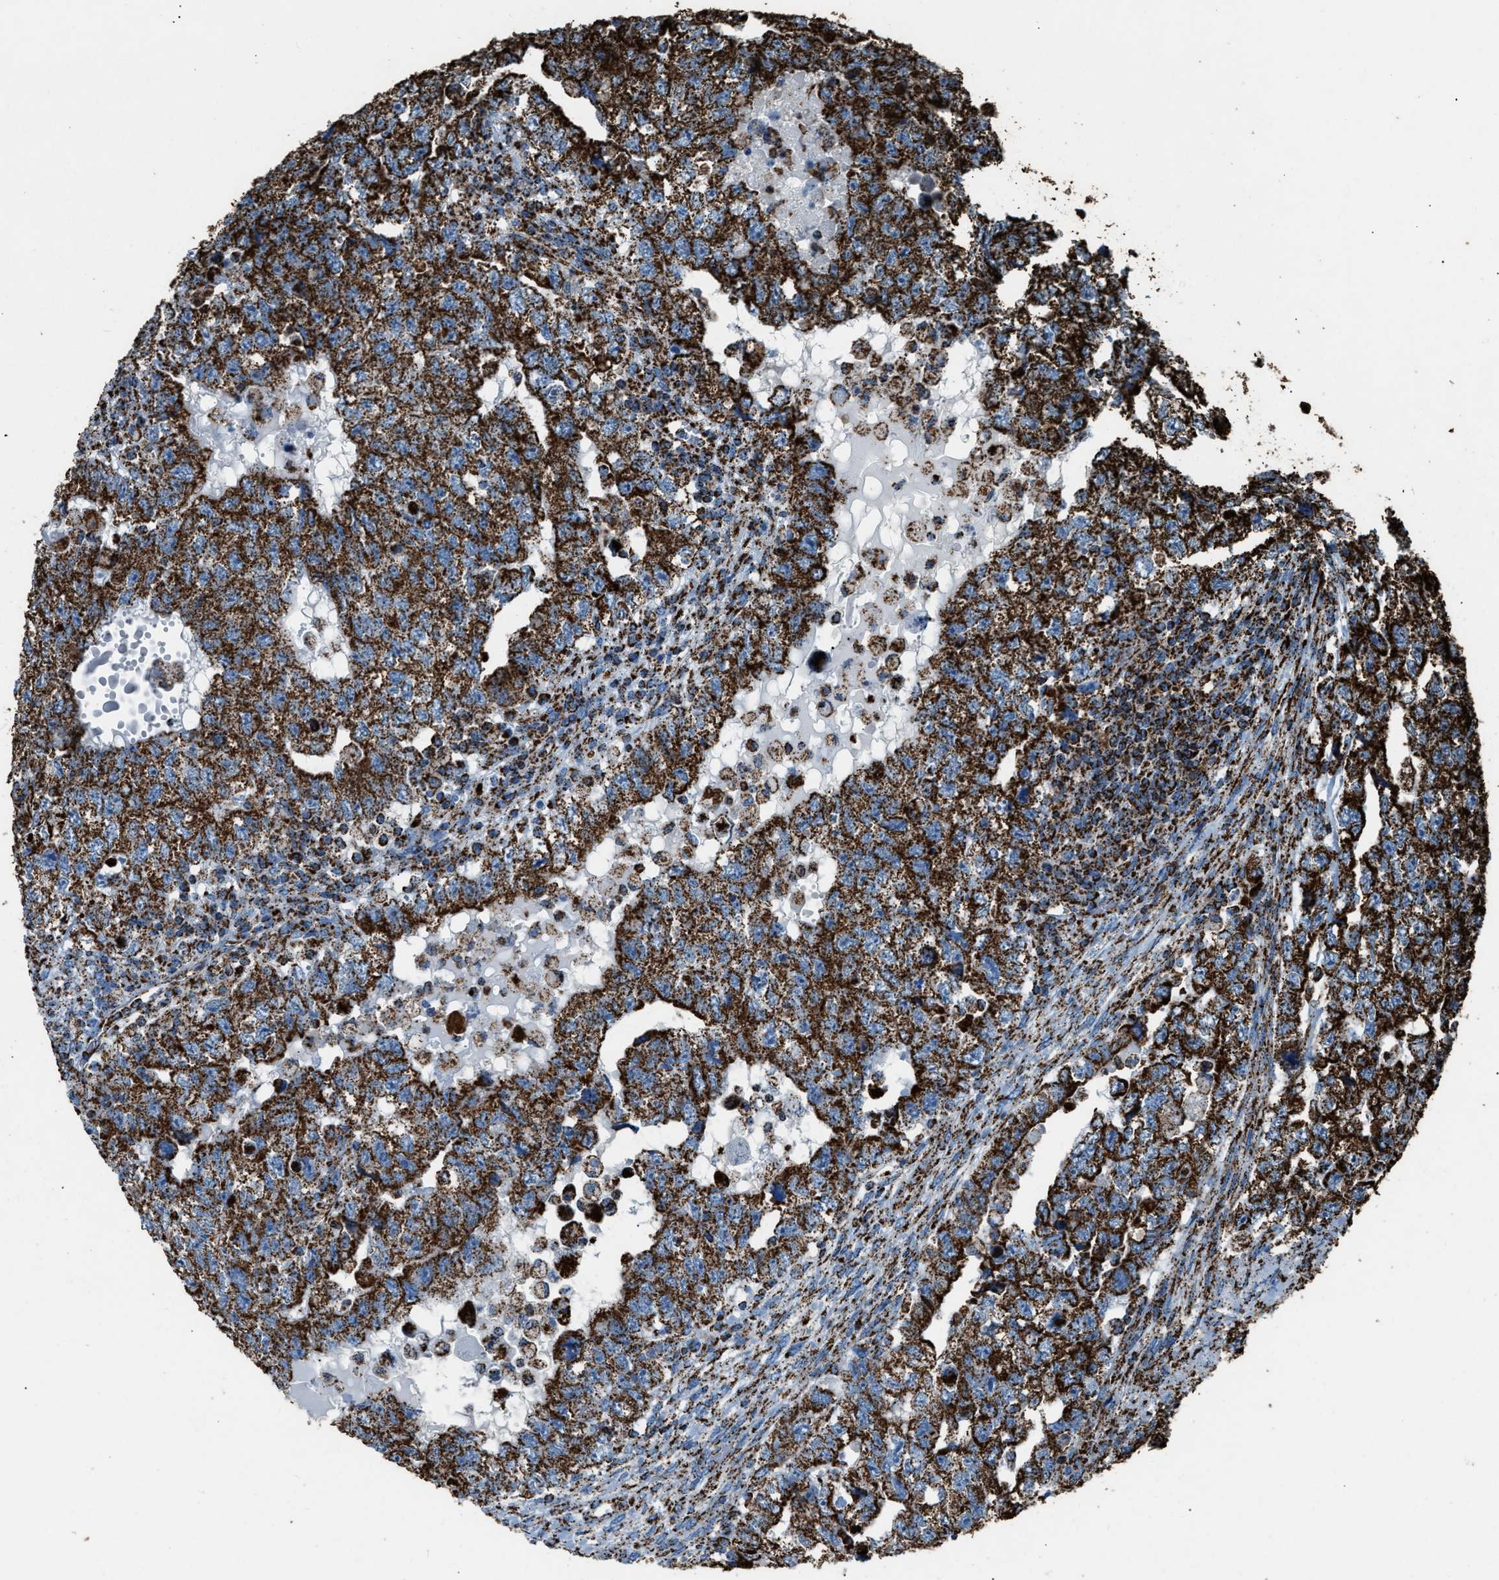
{"staining": {"intensity": "strong", "quantity": ">75%", "location": "cytoplasmic/membranous"}, "tissue": "testis cancer", "cell_type": "Tumor cells", "image_type": "cancer", "snomed": [{"axis": "morphology", "description": "Carcinoma, Embryonal, NOS"}, {"axis": "topography", "description": "Testis"}], "caption": "Testis cancer (embryonal carcinoma) tissue reveals strong cytoplasmic/membranous staining in about >75% of tumor cells, visualized by immunohistochemistry.", "gene": "MDH2", "patient": {"sex": "male", "age": 36}}